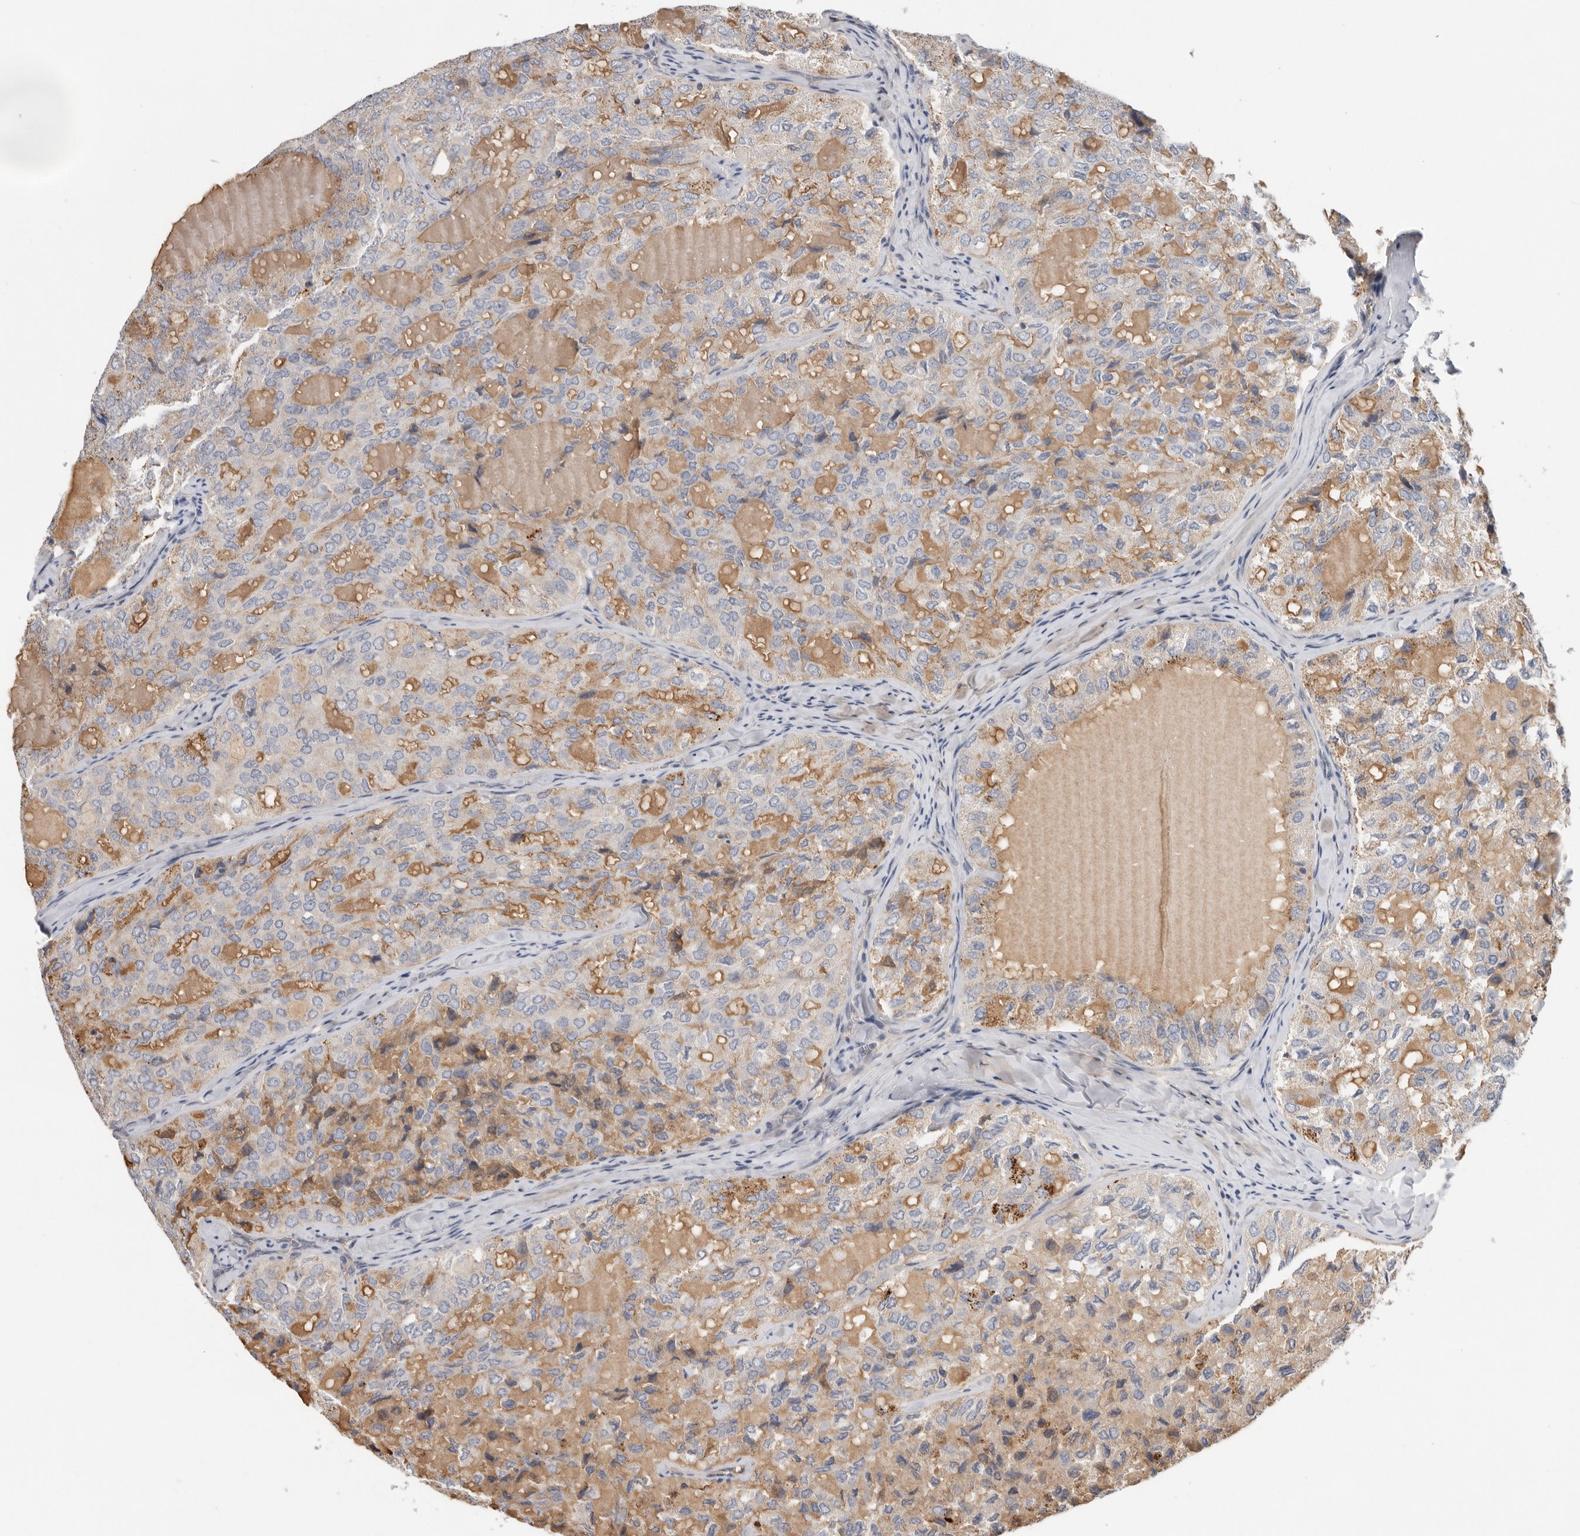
{"staining": {"intensity": "moderate", "quantity": "25%-75%", "location": "cytoplasmic/membranous"}, "tissue": "thyroid cancer", "cell_type": "Tumor cells", "image_type": "cancer", "snomed": [{"axis": "morphology", "description": "Follicular adenoma carcinoma, NOS"}, {"axis": "topography", "description": "Thyroid gland"}], "caption": "Protein staining demonstrates moderate cytoplasmic/membranous positivity in approximately 25%-75% of tumor cells in thyroid cancer (follicular adenoma carcinoma). (Stains: DAB (3,3'-diaminobenzidine) in brown, nuclei in blue, Microscopy: brightfield microscopy at high magnification).", "gene": "WDTC1", "patient": {"sex": "male", "age": 75}}